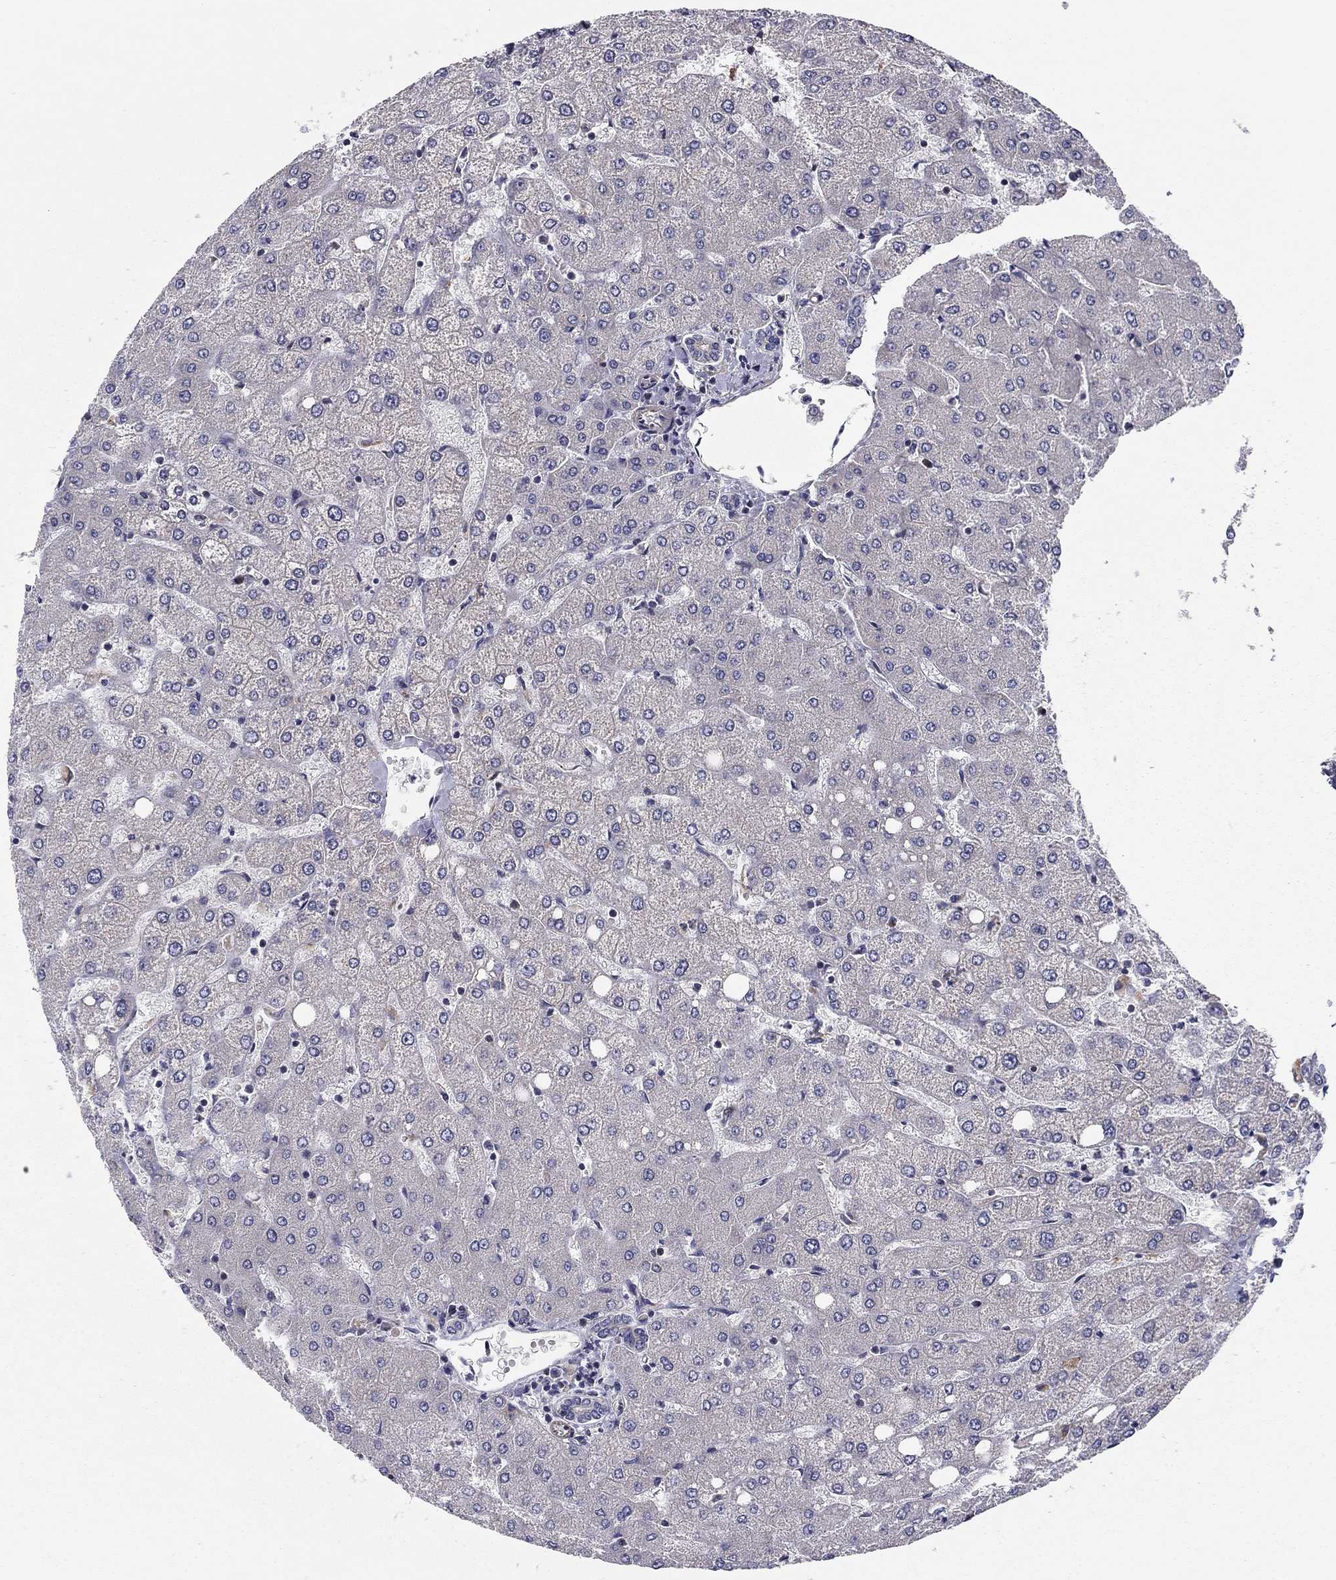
{"staining": {"intensity": "negative", "quantity": "none", "location": "none"}, "tissue": "liver", "cell_type": "Cholangiocytes", "image_type": "normal", "snomed": [{"axis": "morphology", "description": "Normal tissue, NOS"}, {"axis": "topography", "description": "Liver"}], "caption": "IHC image of benign liver stained for a protein (brown), which demonstrates no expression in cholangiocytes. (Brightfield microscopy of DAB (3,3'-diaminobenzidine) immunohistochemistry (IHC) at high magnification).", "gene": "CLSTN1", "patient": {"sex": "female", "age": 54}}